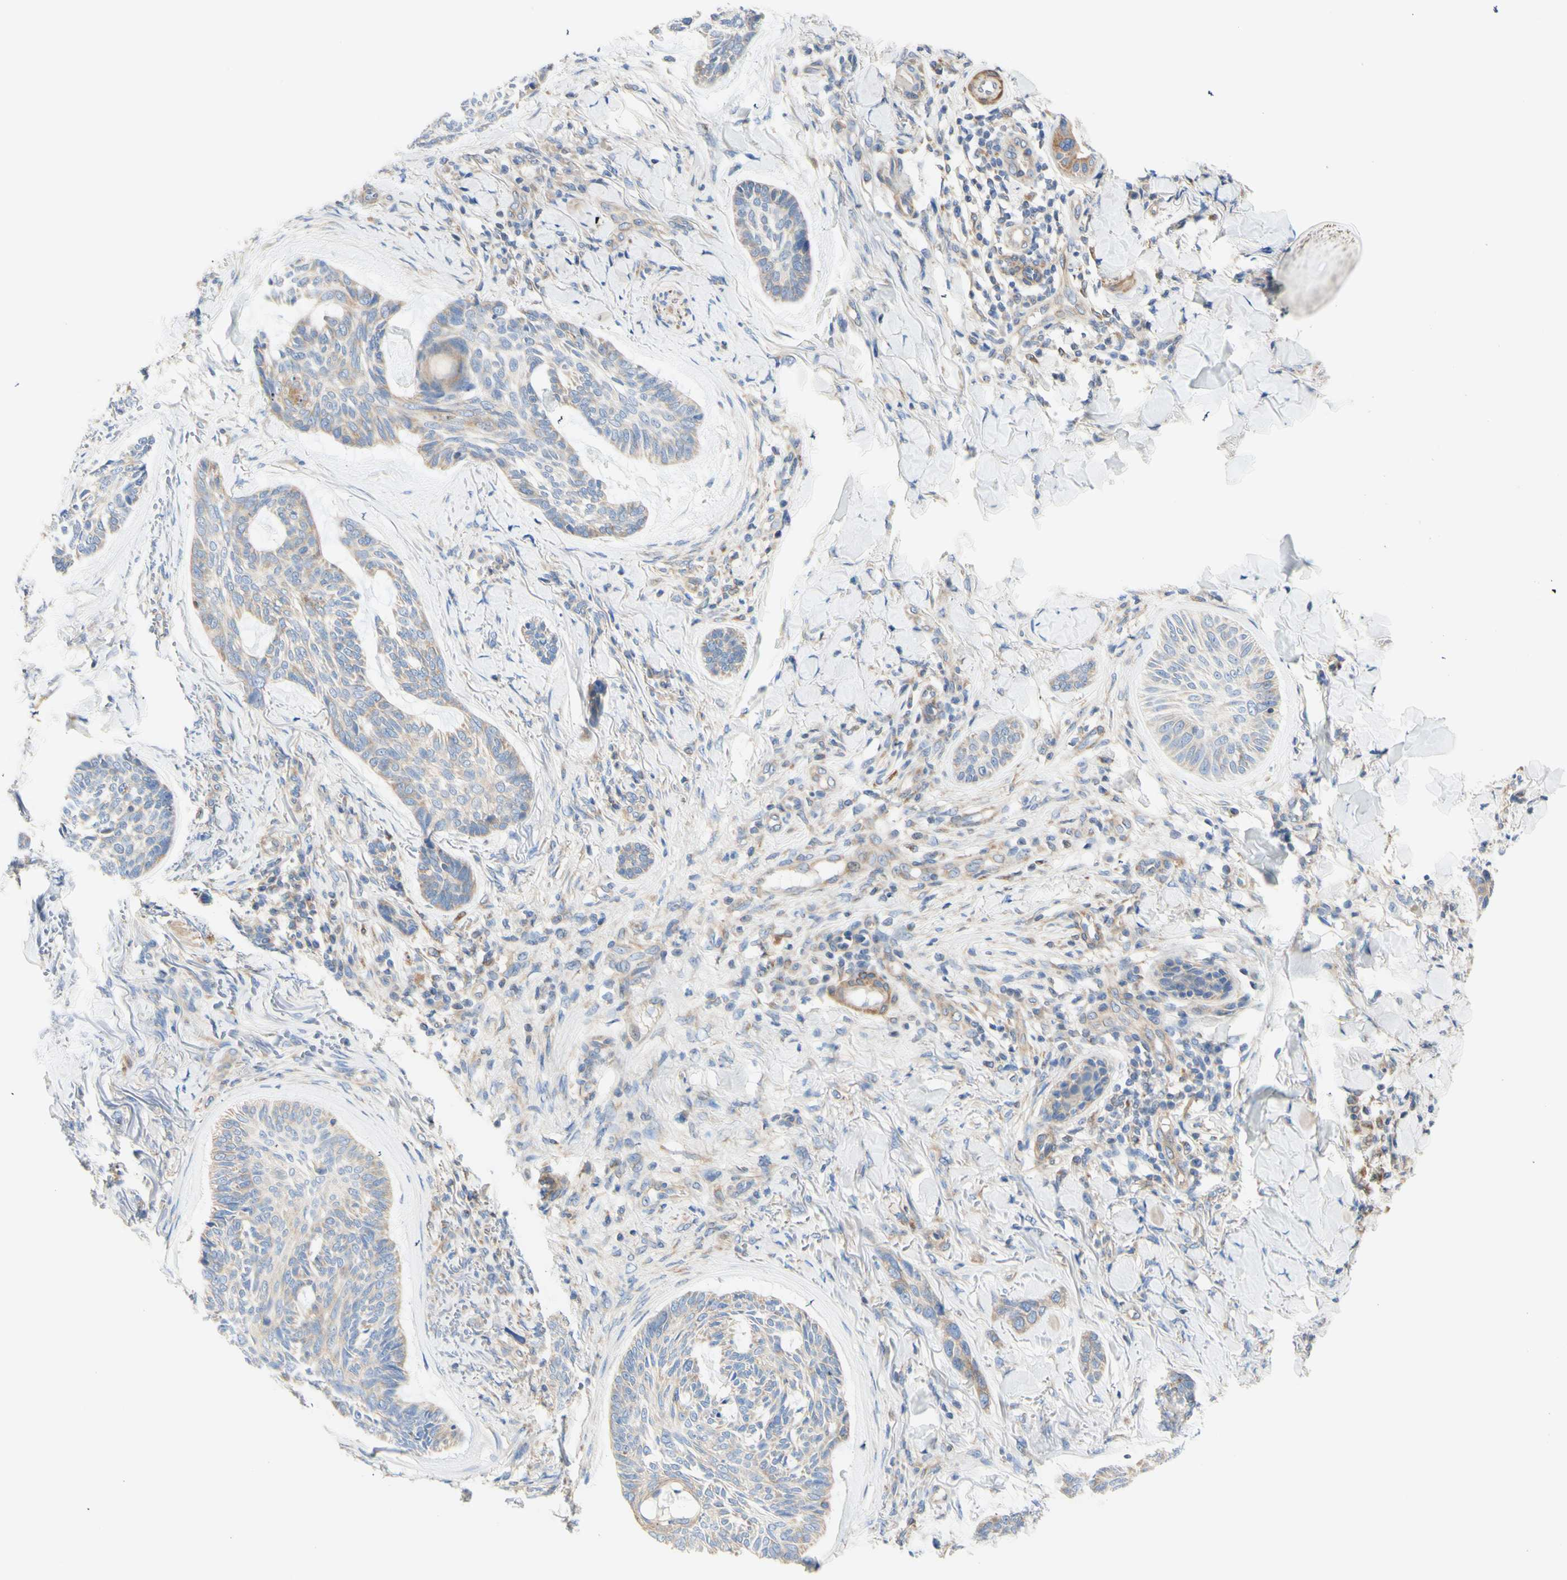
{"staining": {"intensity": "weak", "quantity": "<25%", "location": "cytoplasmic/membranous"}, "tissue": "skin cancer", "cell_type": "Tumor cells", "image_type": "cancer", "snomed": [{"axis": "morphology", "description": "Basal cell carcinoma"}, {"axis": "topography", "description": "Skin"}], "caption": "Immunohistochemical staining of human skin cancer (basal cell carcinoma) reveals no significant staining in tumor cells.", "gene": "RETREG2", "patient": {"sex": "male", "age": 43}}